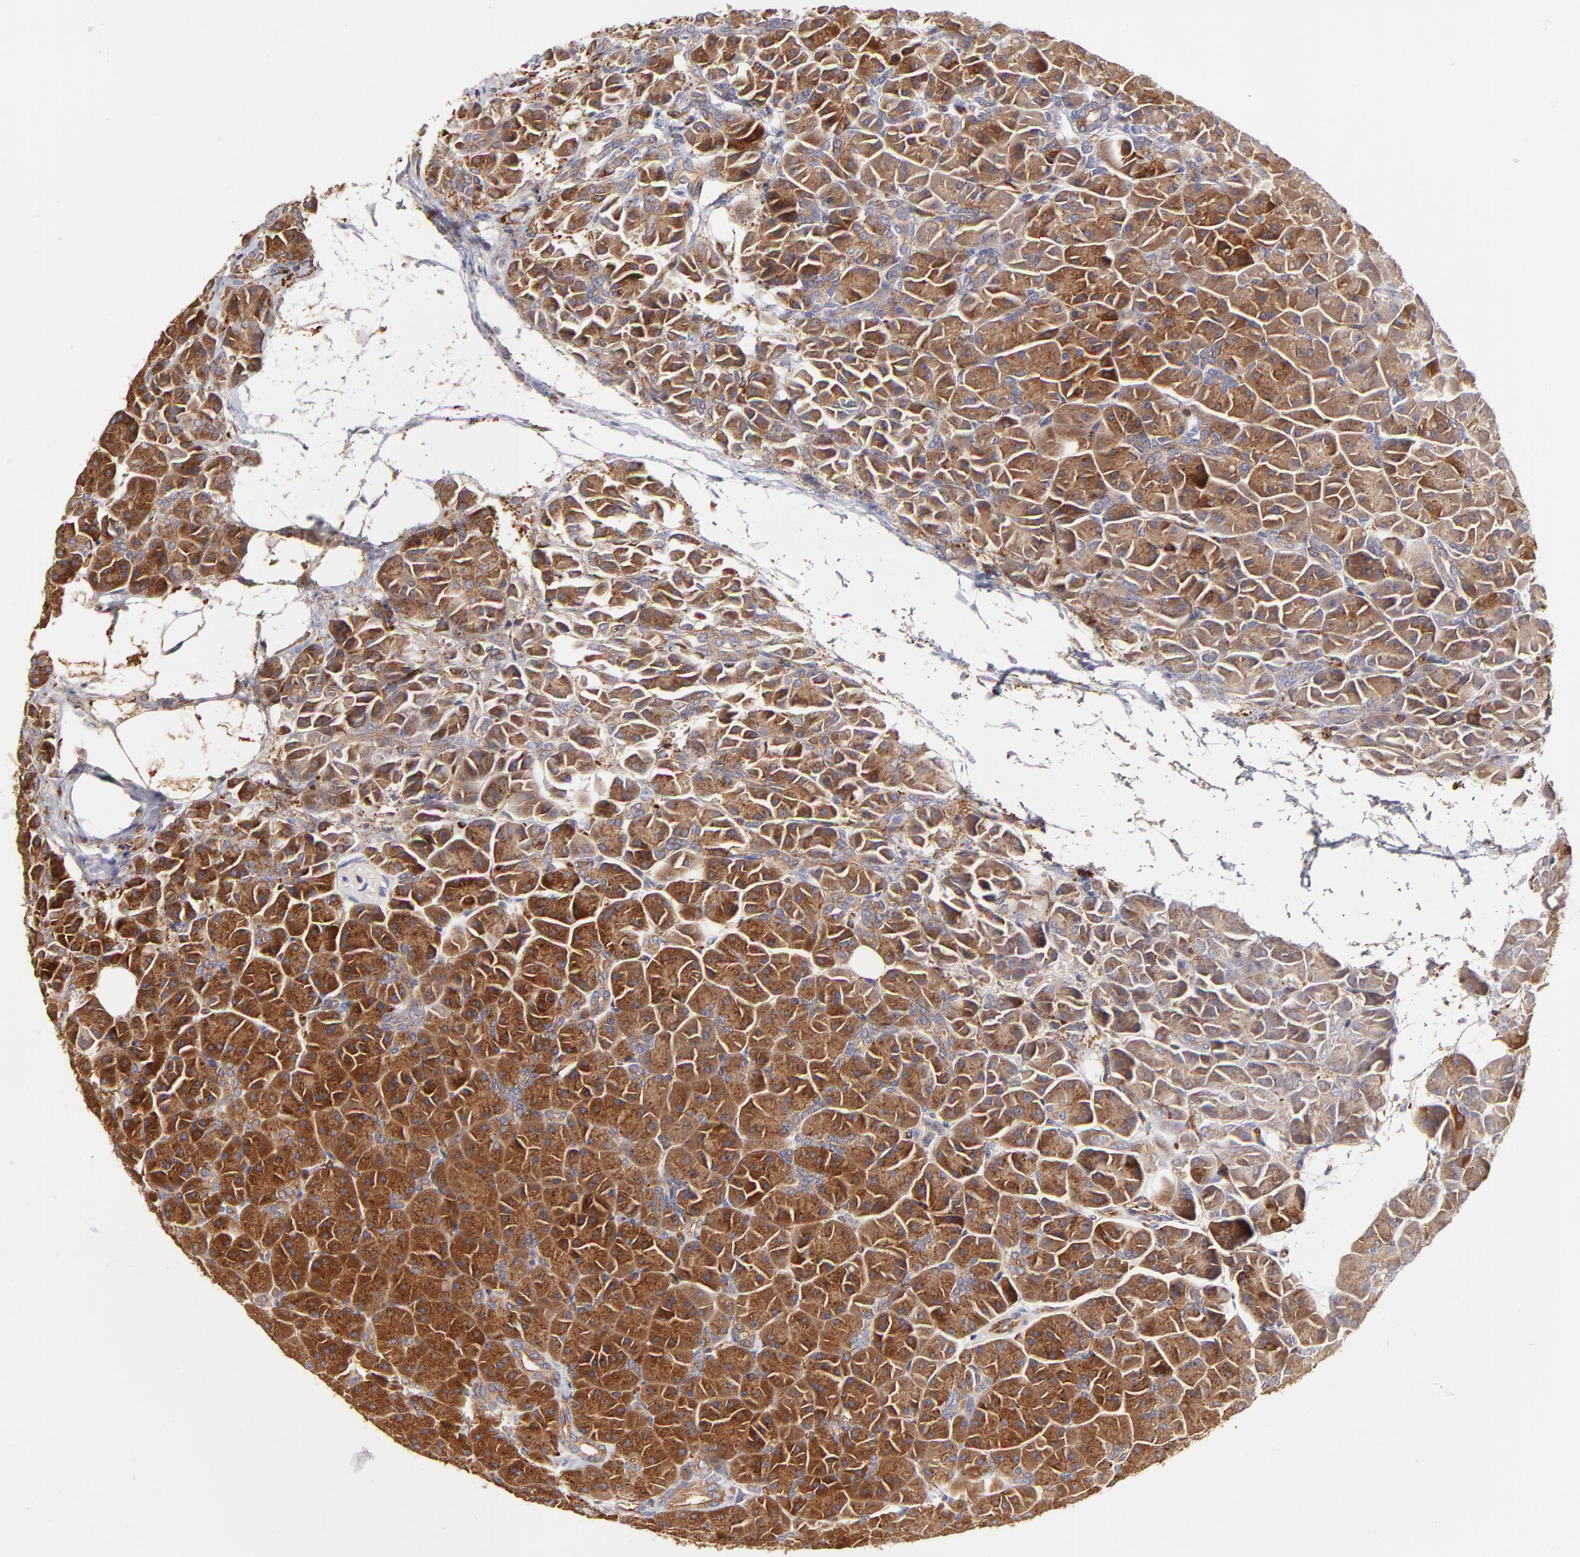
{"staining": {"intensity": "strong", "quantity": ">75%", "location": "cytoplasmic/membranous"}, "tissue": "pancreas", "cell_type": "Exocrine glandular cells", "image_type": "normal", "snomed": [{"axis": "morphology", "description": "Normal tissue, NOS"}, {"axis": "topography", "description": "Pancreas"}], "caption": "Unremarkable pancreas displays strong cytoplasmic/membranous positivity in approximately >75% of exocrine glandular cells, visualized by immunohistochemistry.", "gene": "CD2AP", "patient": {"sex": "male", "age": 66}}